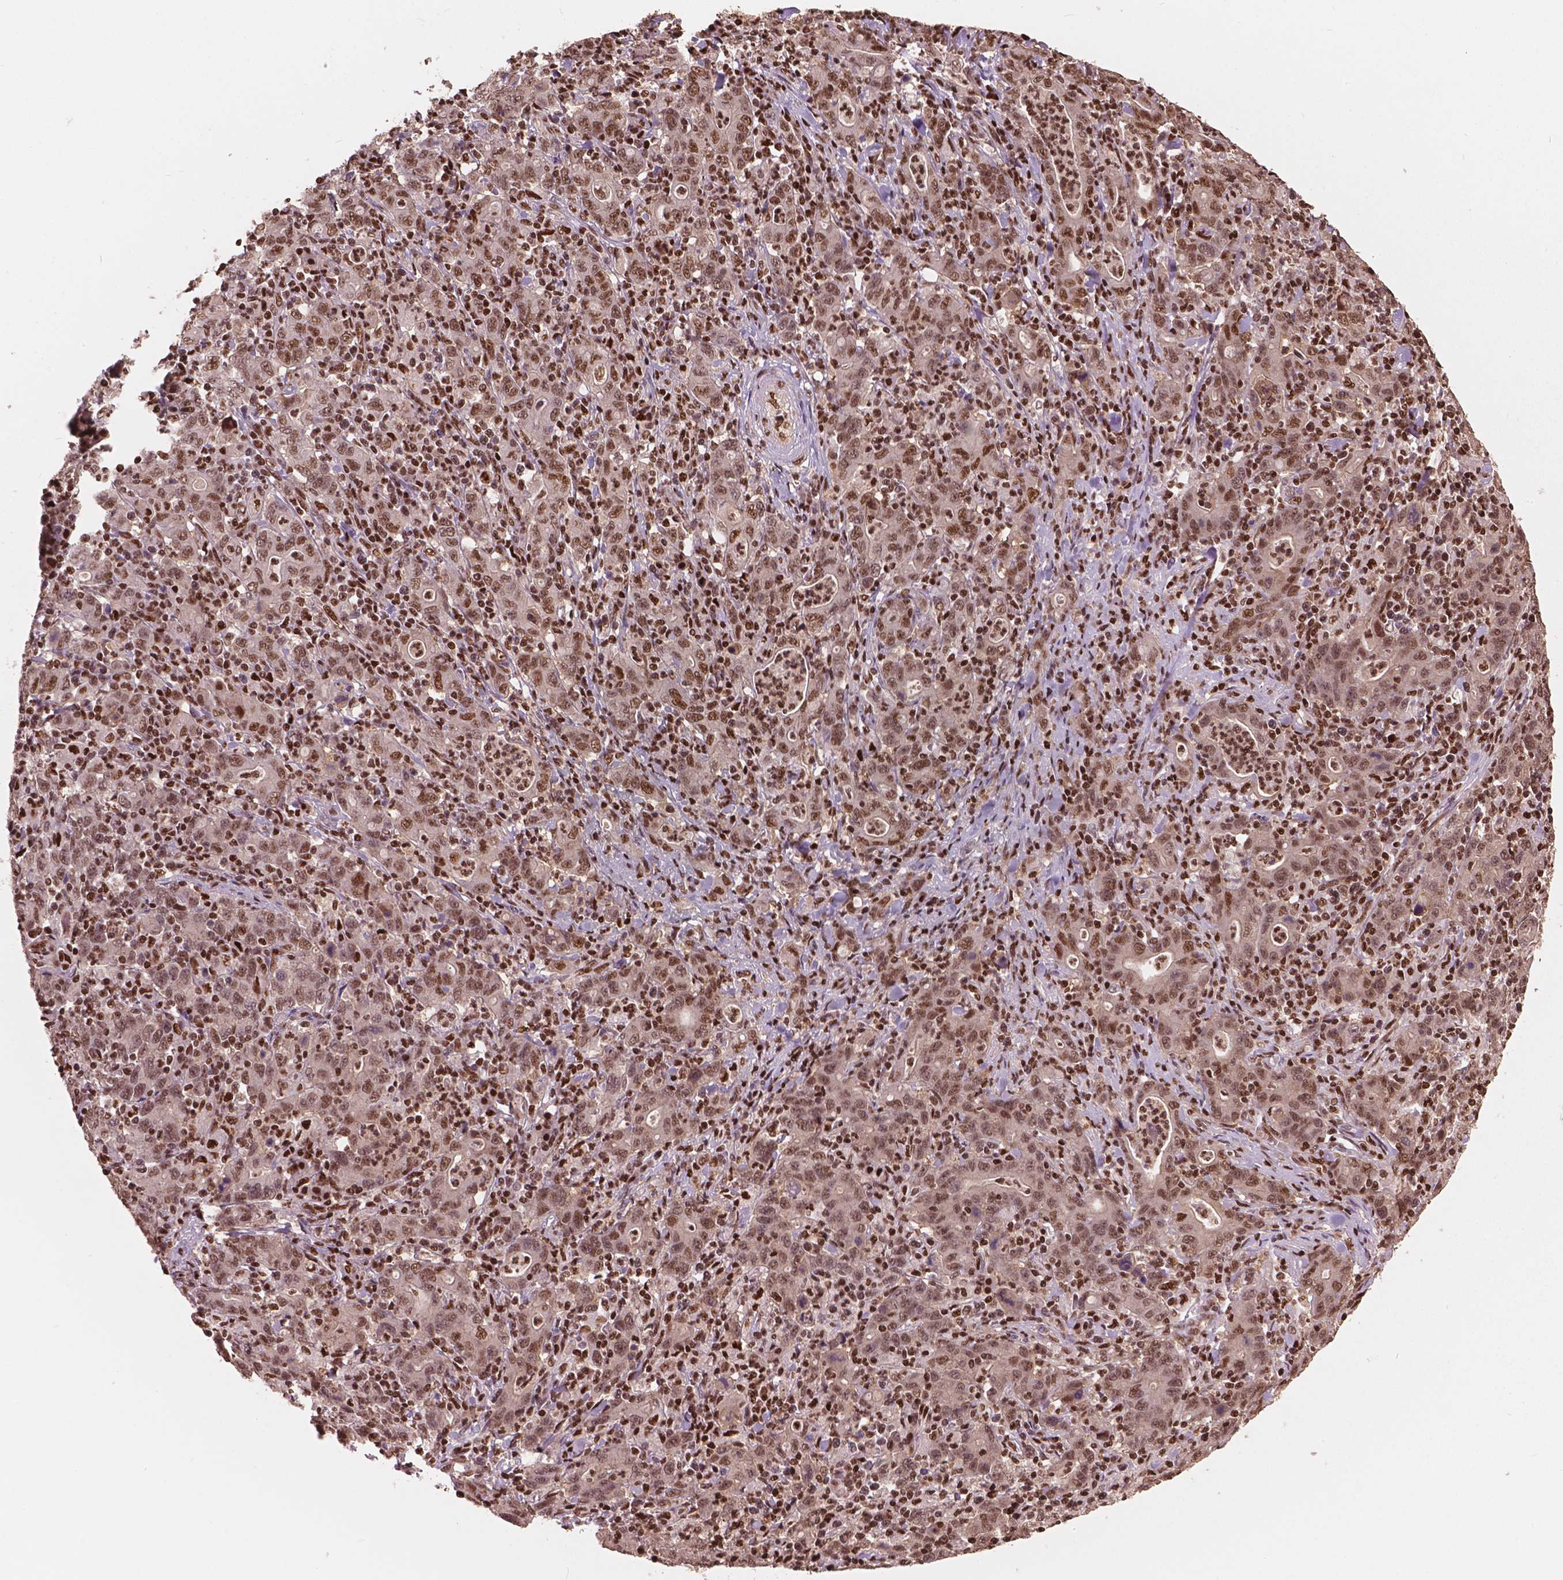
{"staining": {"intensity": "moderate", "quantity": ">75%", "location": "nuclear"}, "tissue": "stomach cancer", "cell_type": "Tumor cells", "image_type": "cancer", "snomed": [{"axis": "morphology", "description": "Adenocarcinoma, NOS"}, {"axis": "topography", "description": "Stomach, upper"}], "caption": "Immunohistochemical staining of stomach cancer (adenocarcinoma) exhibits medium levels of moderate nuclear positivity in approximately >75% of tumor cells.", "gene": "ANP32B", "patient": {"sex": "male", "age": 69}}